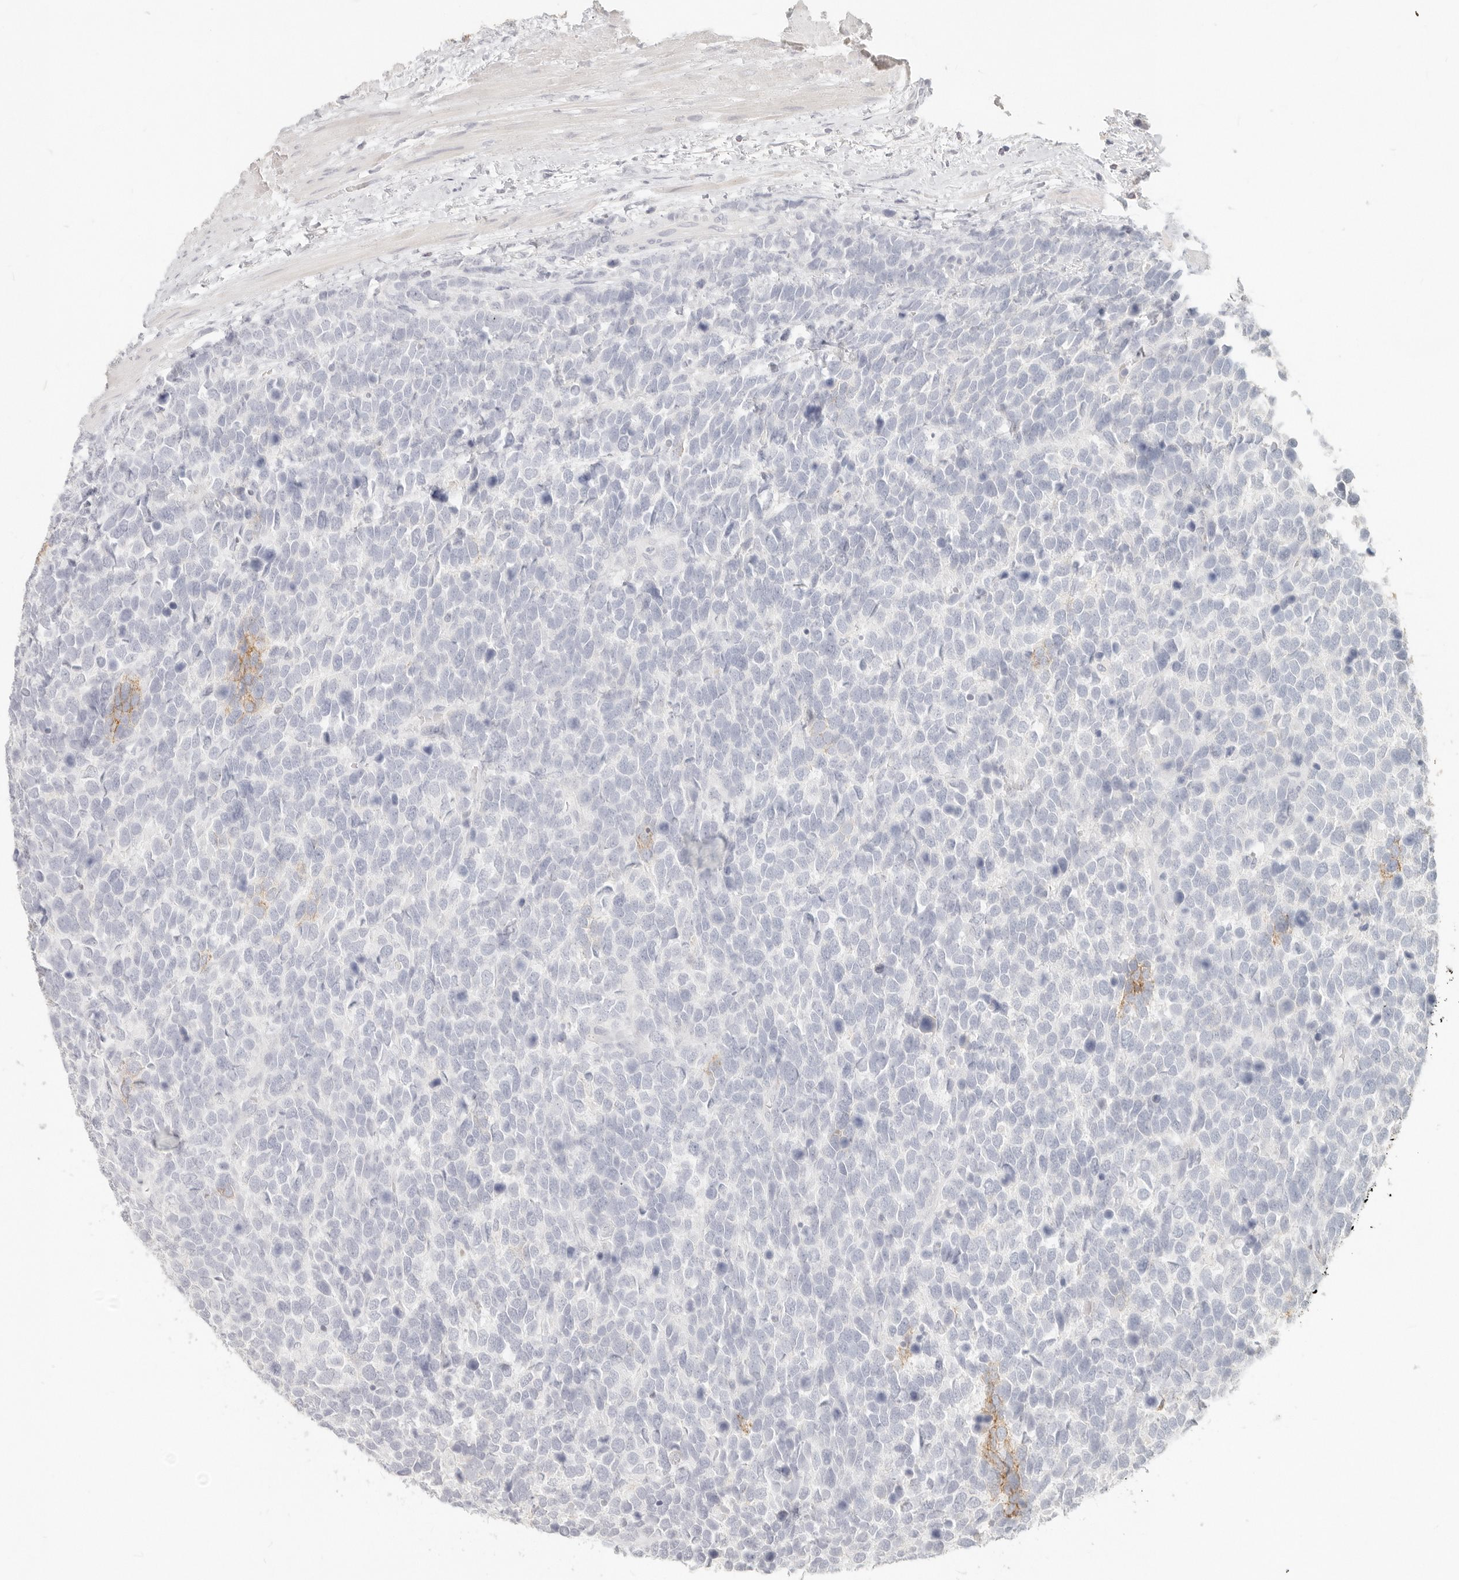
{"staining": {"intensity": "moderate", "quantity": "<25%", "location": "cytoplasmic/membranous"}, "tissue": "urothelial cancer", "cell_type": "Tumor cells", "image_type": "cancer", "snomed": [{"axis": "morphology", "description": "Urothelial carcinoma, High grade"}, {"axis": "topography", "description": "Urinary bladder"}], "caption": "Protein positivity by immunohistochemistry (IHC) displays moderate cytoplasmic/membranous staining in about <25% of tumor cells in high-grade urothelial carcinoma. The protein of interest is stained brown, and the nuclei are stained in blue (DAB IHC with brightfield microscopy, high magnification).", "gene": "EPCAM", "patient": {"sex": "female", "age": 82}}